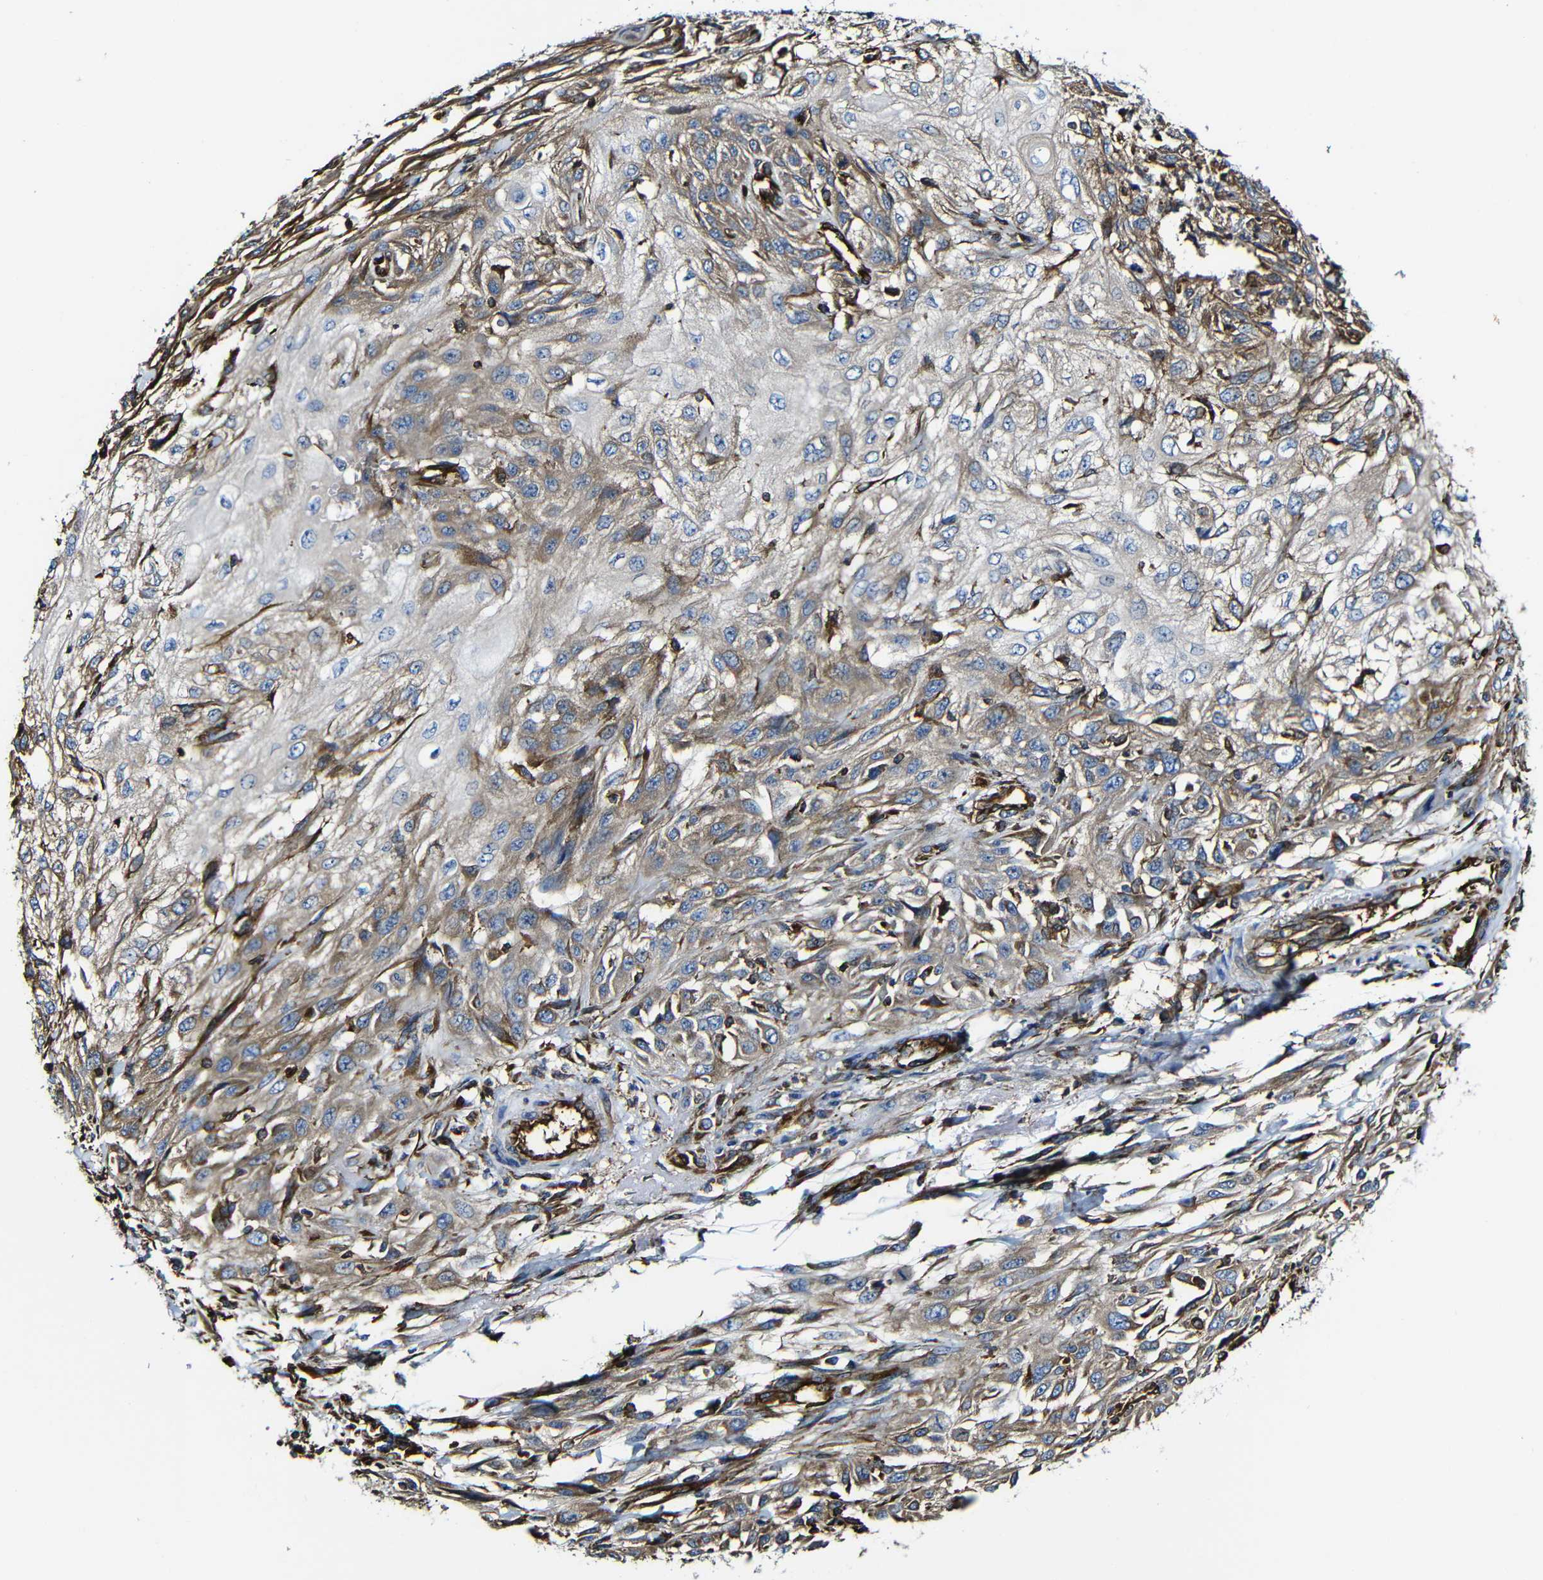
{"staining": {"intensity": "weak", "quantity": ">75%", "location": "cytoplasmic/membranous"}, "tissue": "skin cancer", "cell_type": "Tumor cells", "image_type": "cancer", "snomed": [{"axis": "morphology", "description": "Squamous cell carcinoma, NOS"}, {"axis": "topography", "description": "Skin"}], "caption": "A brown stain labels weak cytoplasmic/membranous expression of a protein in squamous cell carcinoma (skin) tumor cells. Ihc stains the protein in brown and the nuclei are stained blue.", "gene": "MSN", "patient": {"sex": "male", "age": 75}}